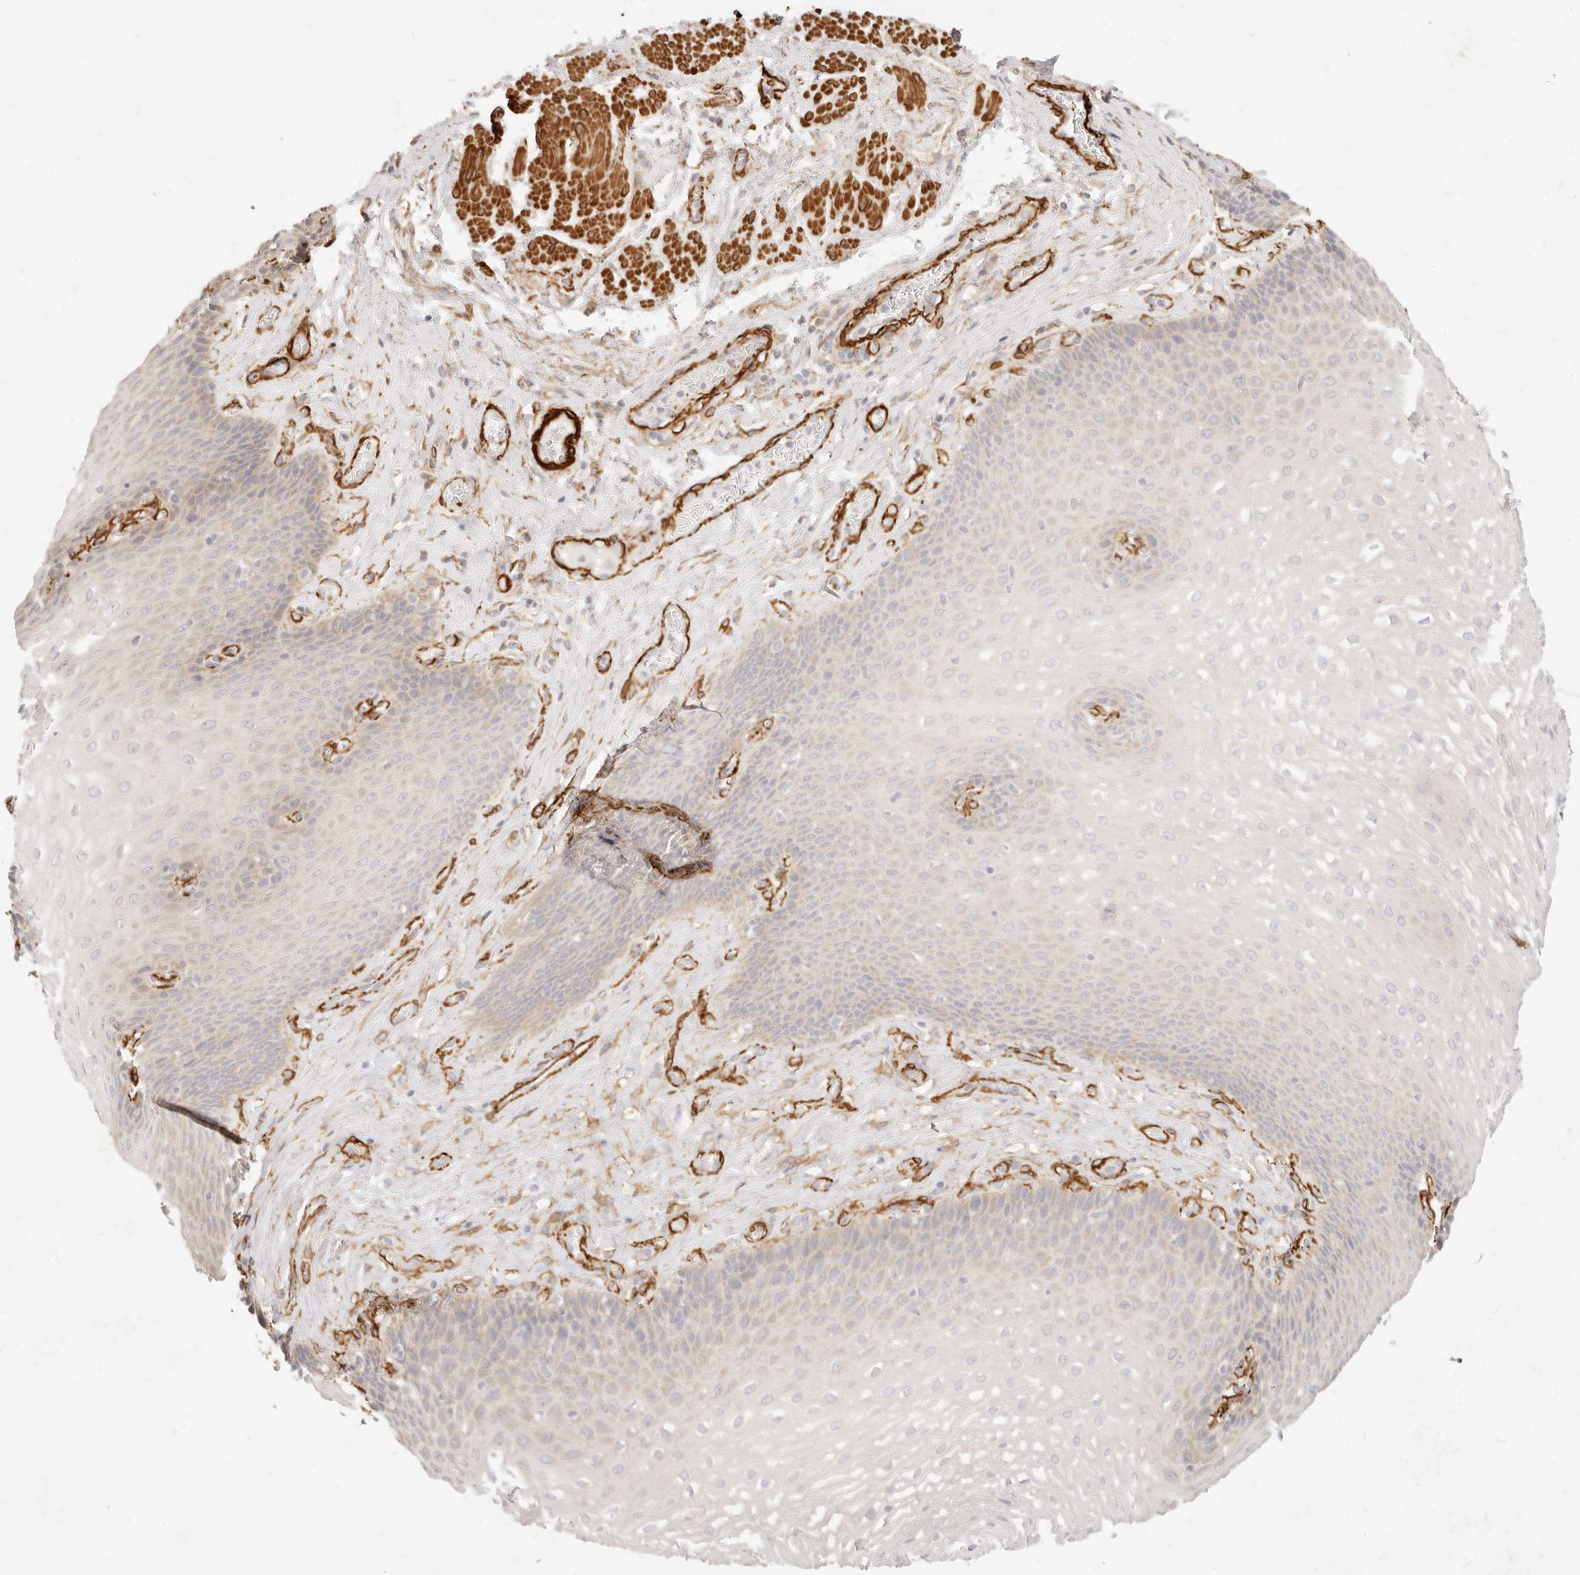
{"staining": {"intensity": "weak", "quantity": "<25%", "location": "cytoplasmic/membranous"}, "tissue": "esophagus", "cell_type": "Squamous epithelial cells", "image_type": "normal", "snomed": [{"axis": "morphology", "description": "Normal tissue, NOS"}, {"axis": "topography", "description": "Esophagus"}], "caption": "An immunohistochemistry histopathology image of unremarkable esophagus is shown. There is no staining in squamous epithelial cells of esophagus.", "gene": "TMTC2", "patient": {"sex": "female", "age": 66}}